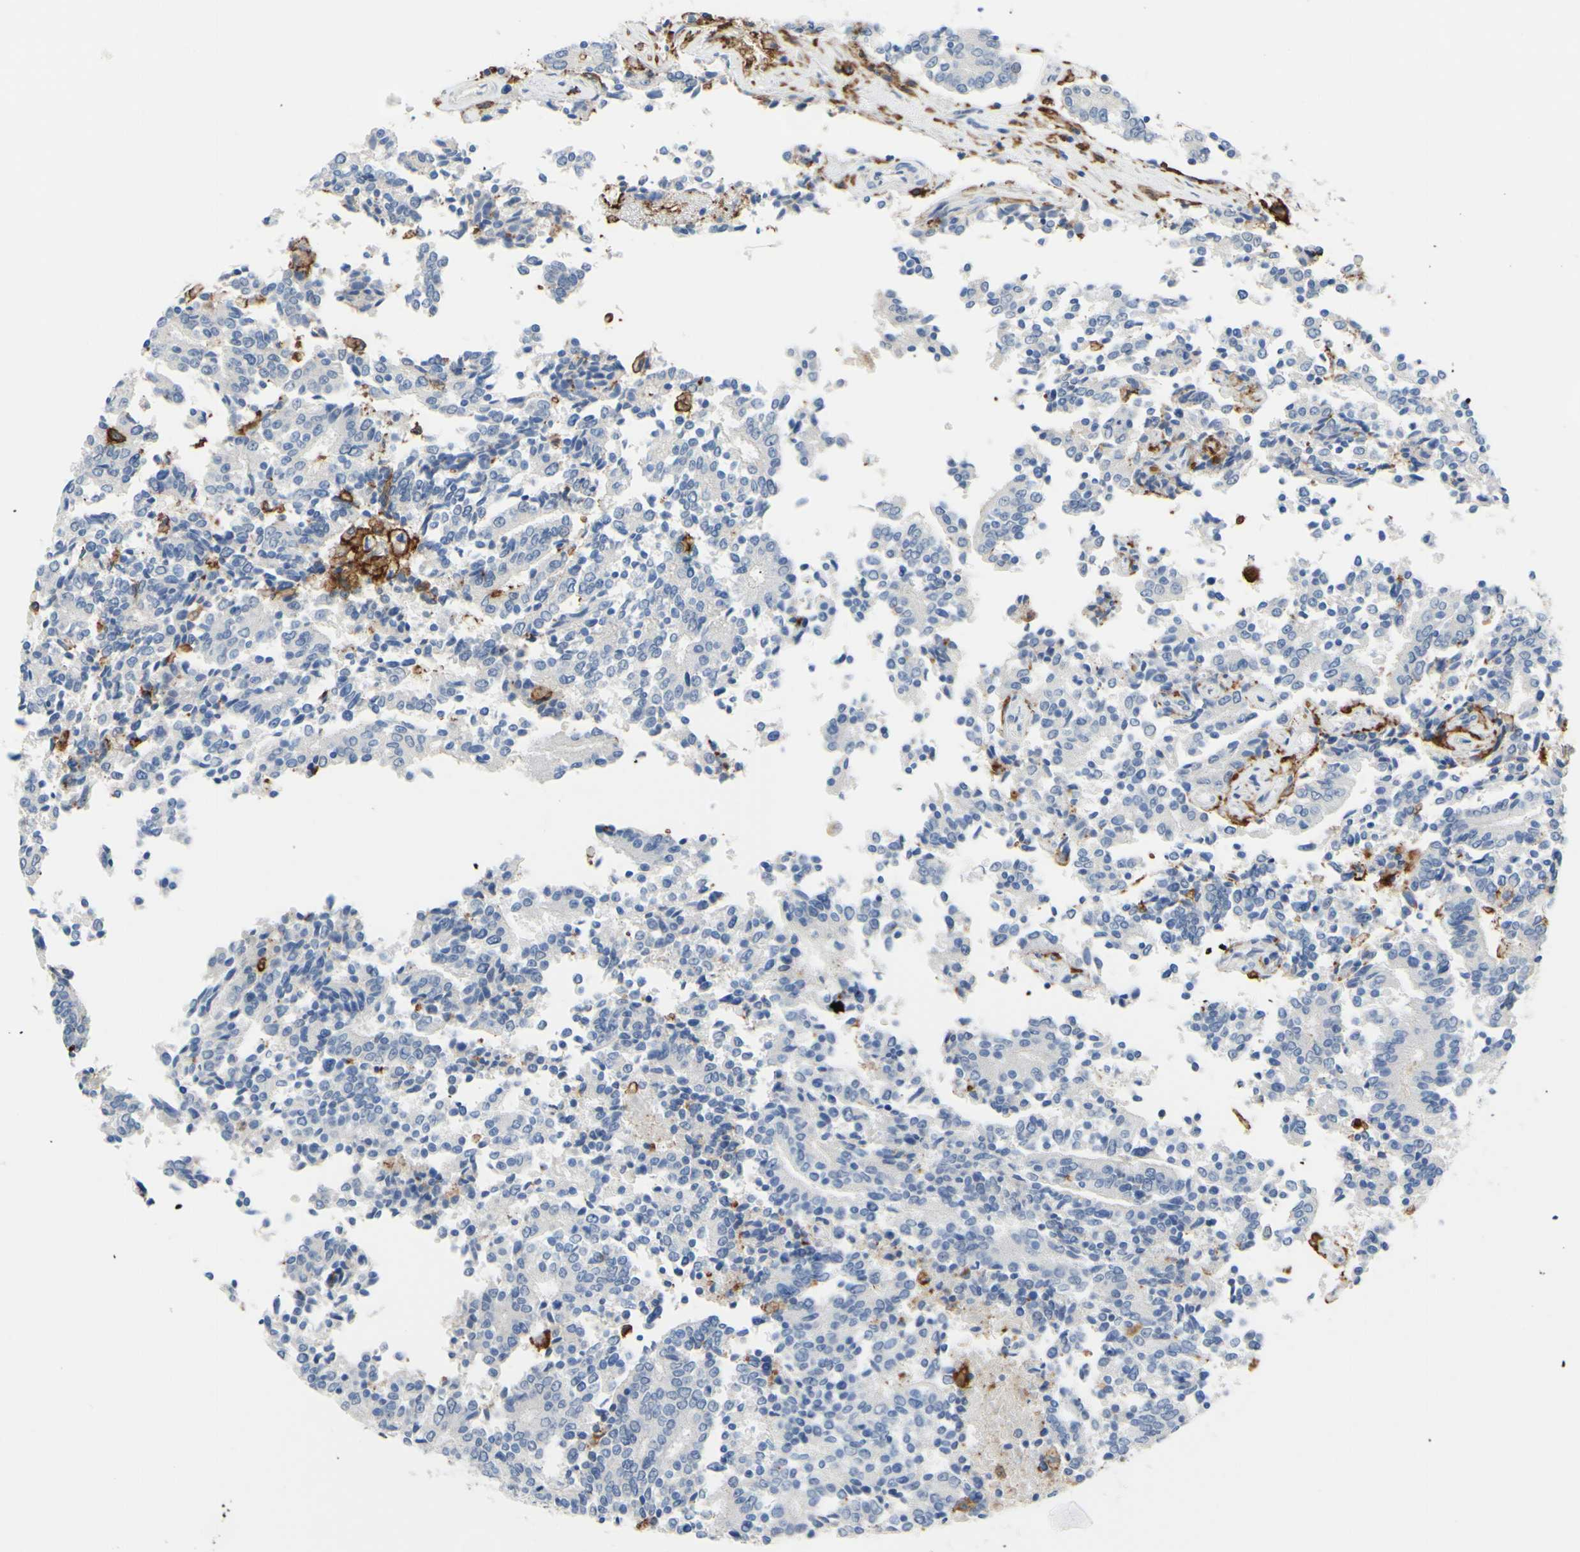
{"staining": {"intensity": "negative", "quantity": "none", "location": "none"}, "tissue": "prostate cancer", "cell_type": "Tumor cells", "image_type": "cancer", "snomed": [{"axis": "morphology", "description": "Normal tissue, NOS"}, {"axis": "morphology", "description": "Adenocarcinoma, High grade"}, {"axis": "topography", "description": "Prostate"}, {"axis": "topography", "description": "Seminal veicle"}], "caption": "Adenocarcinoma (high-grade) (prostate) was stained to show a protein in brown. There is no significant expression in tumor cells.", "gene": "FCGR2A", "patient": {"sex": "male", "age": 55}}